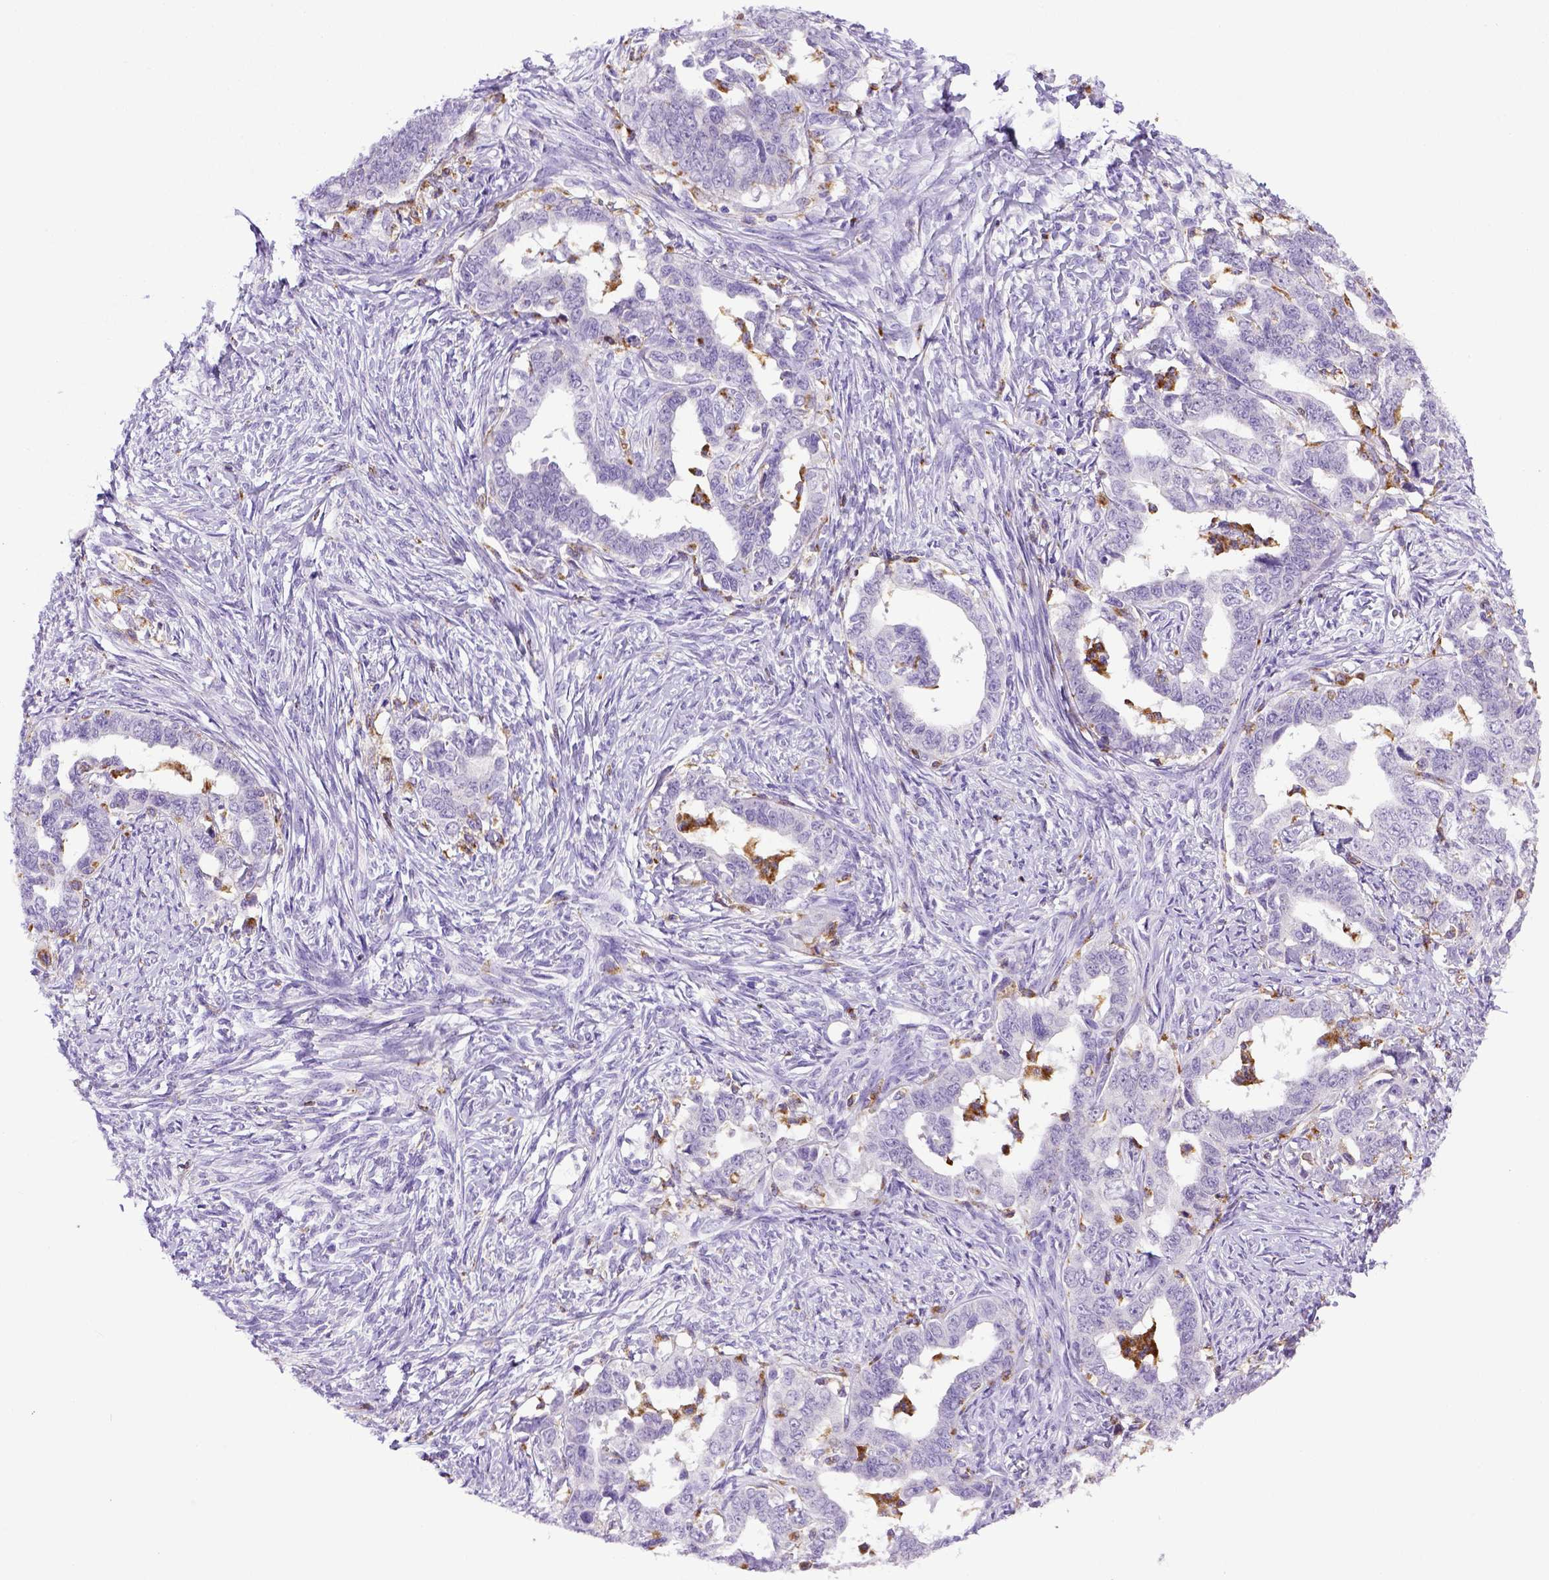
{"staining": {"intensity": "negative", "quantity": "none", "location": "none"}, "tissue": "ovarian cancer", "cell_type": "Tumor cells", "image_type": "cancer", "snomed": [{"axis": "morphology", "description": "Cystadenocarcinoma, serous, NOS"}, {"axis": "topography", "description": "Ovary"}], "caption": "Immunohistochemistry (IHC) photomicrograph of neoplastic tissue: ovarian cancer stained with DAB demonstrates no significant protein expression in tumor cells.", "gene": "CD68", "patient": {"sex": "female", "age": 69}}